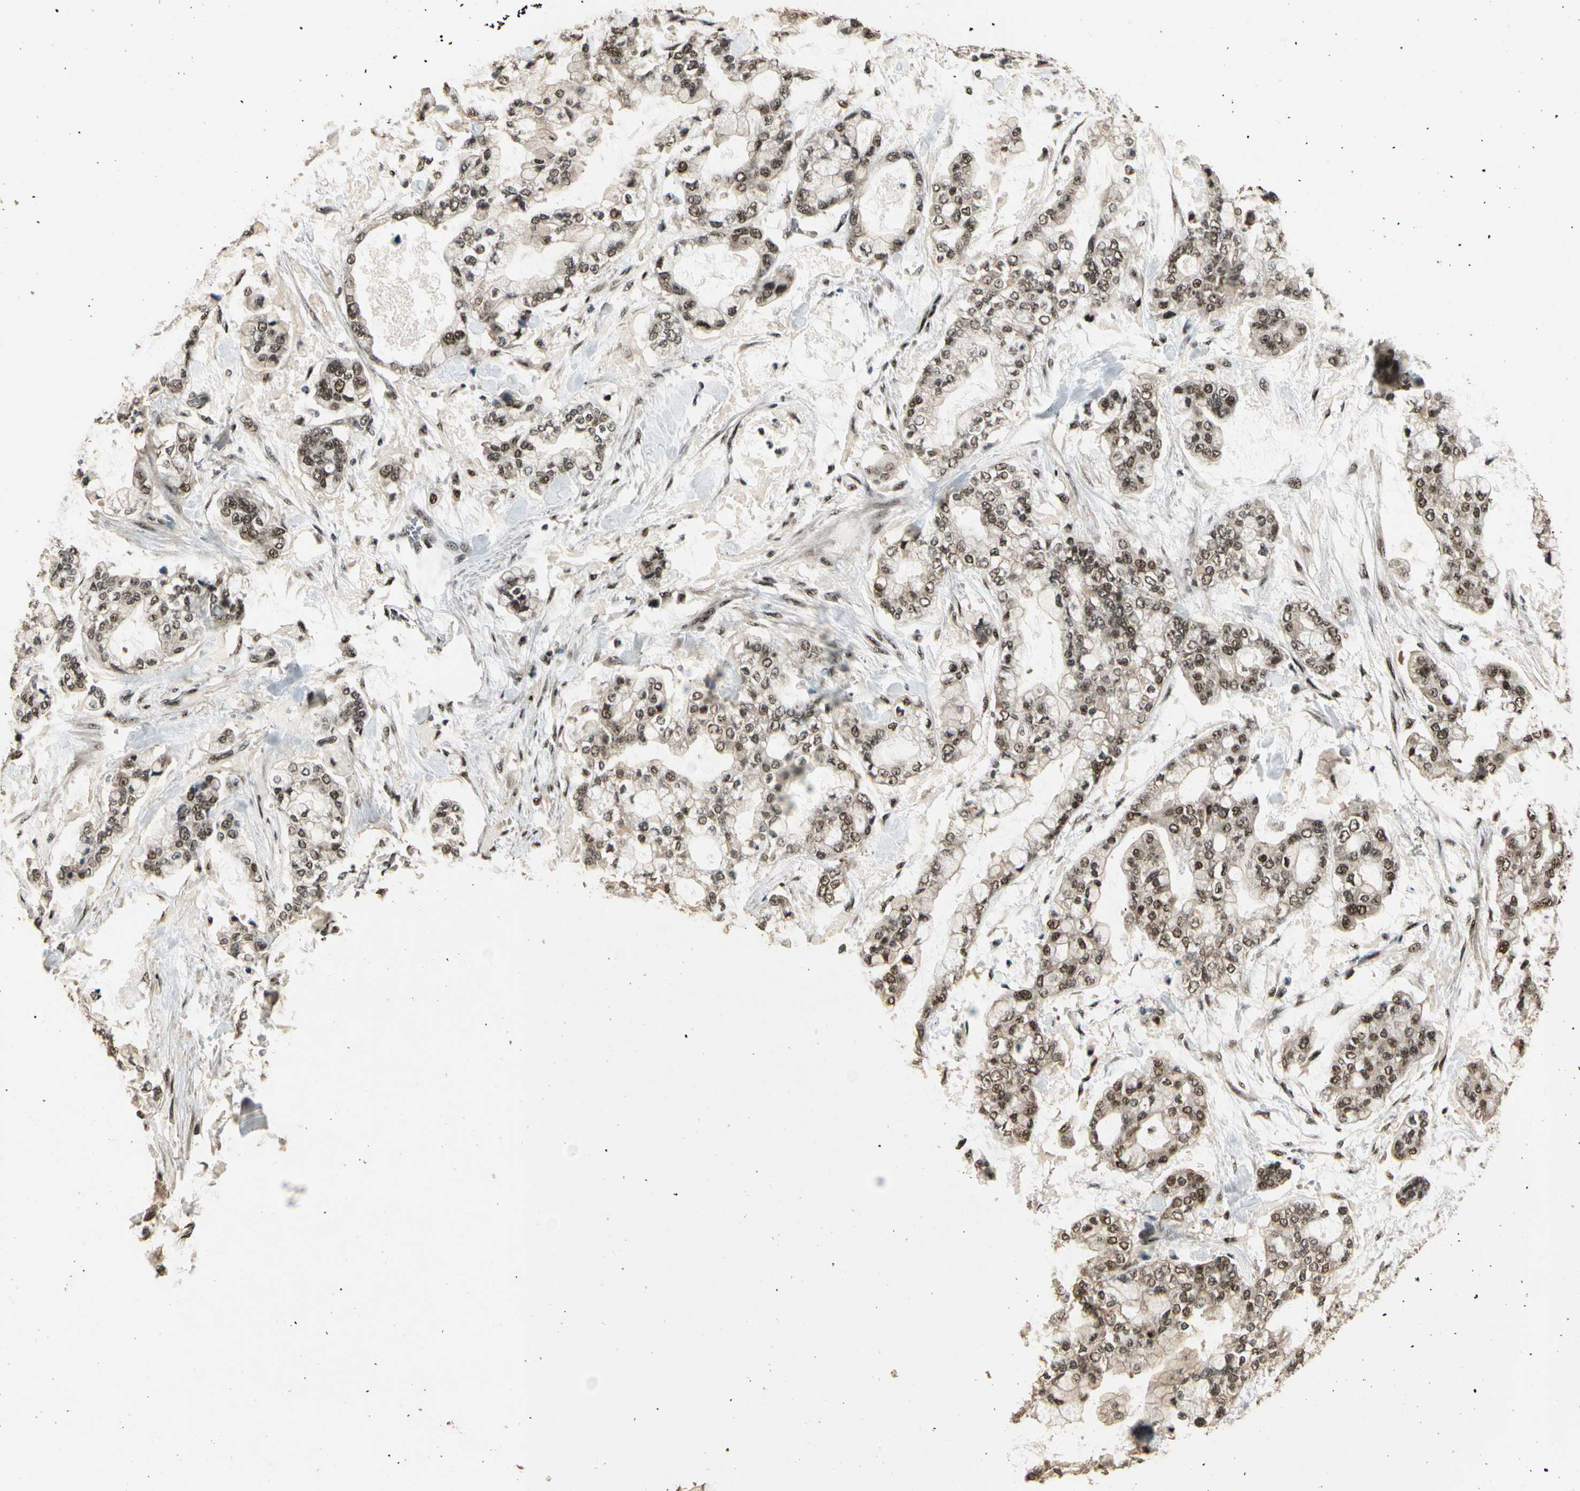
{"staining": {"intensity": "strong", "quantity": ">75%", "location": "nuclear"}, "tissue": "stomach cancer", "cell_type": "Tumor cells", "image_type": "cancer", "snomed": [{"axis": "morphology", "description": "Normal tissue, NOS"}, {"axis": "morphology", "description": "Adenocarcinoma, NOS"}, {"axis": "topography", "description": "Stomach, upper"}, {"axis": "topography", "description": "Stomach"}], "caption": "Adenocarcinoma (stomach) was stained to show a protein in brown. There is high levels of strong nuclear positivity in about >75% of tumor cells. (Brightfield microscopy of DAB IHC at high magnification).", "gene": "RBM25", "patient": {"sex": "male", "age": 76}}